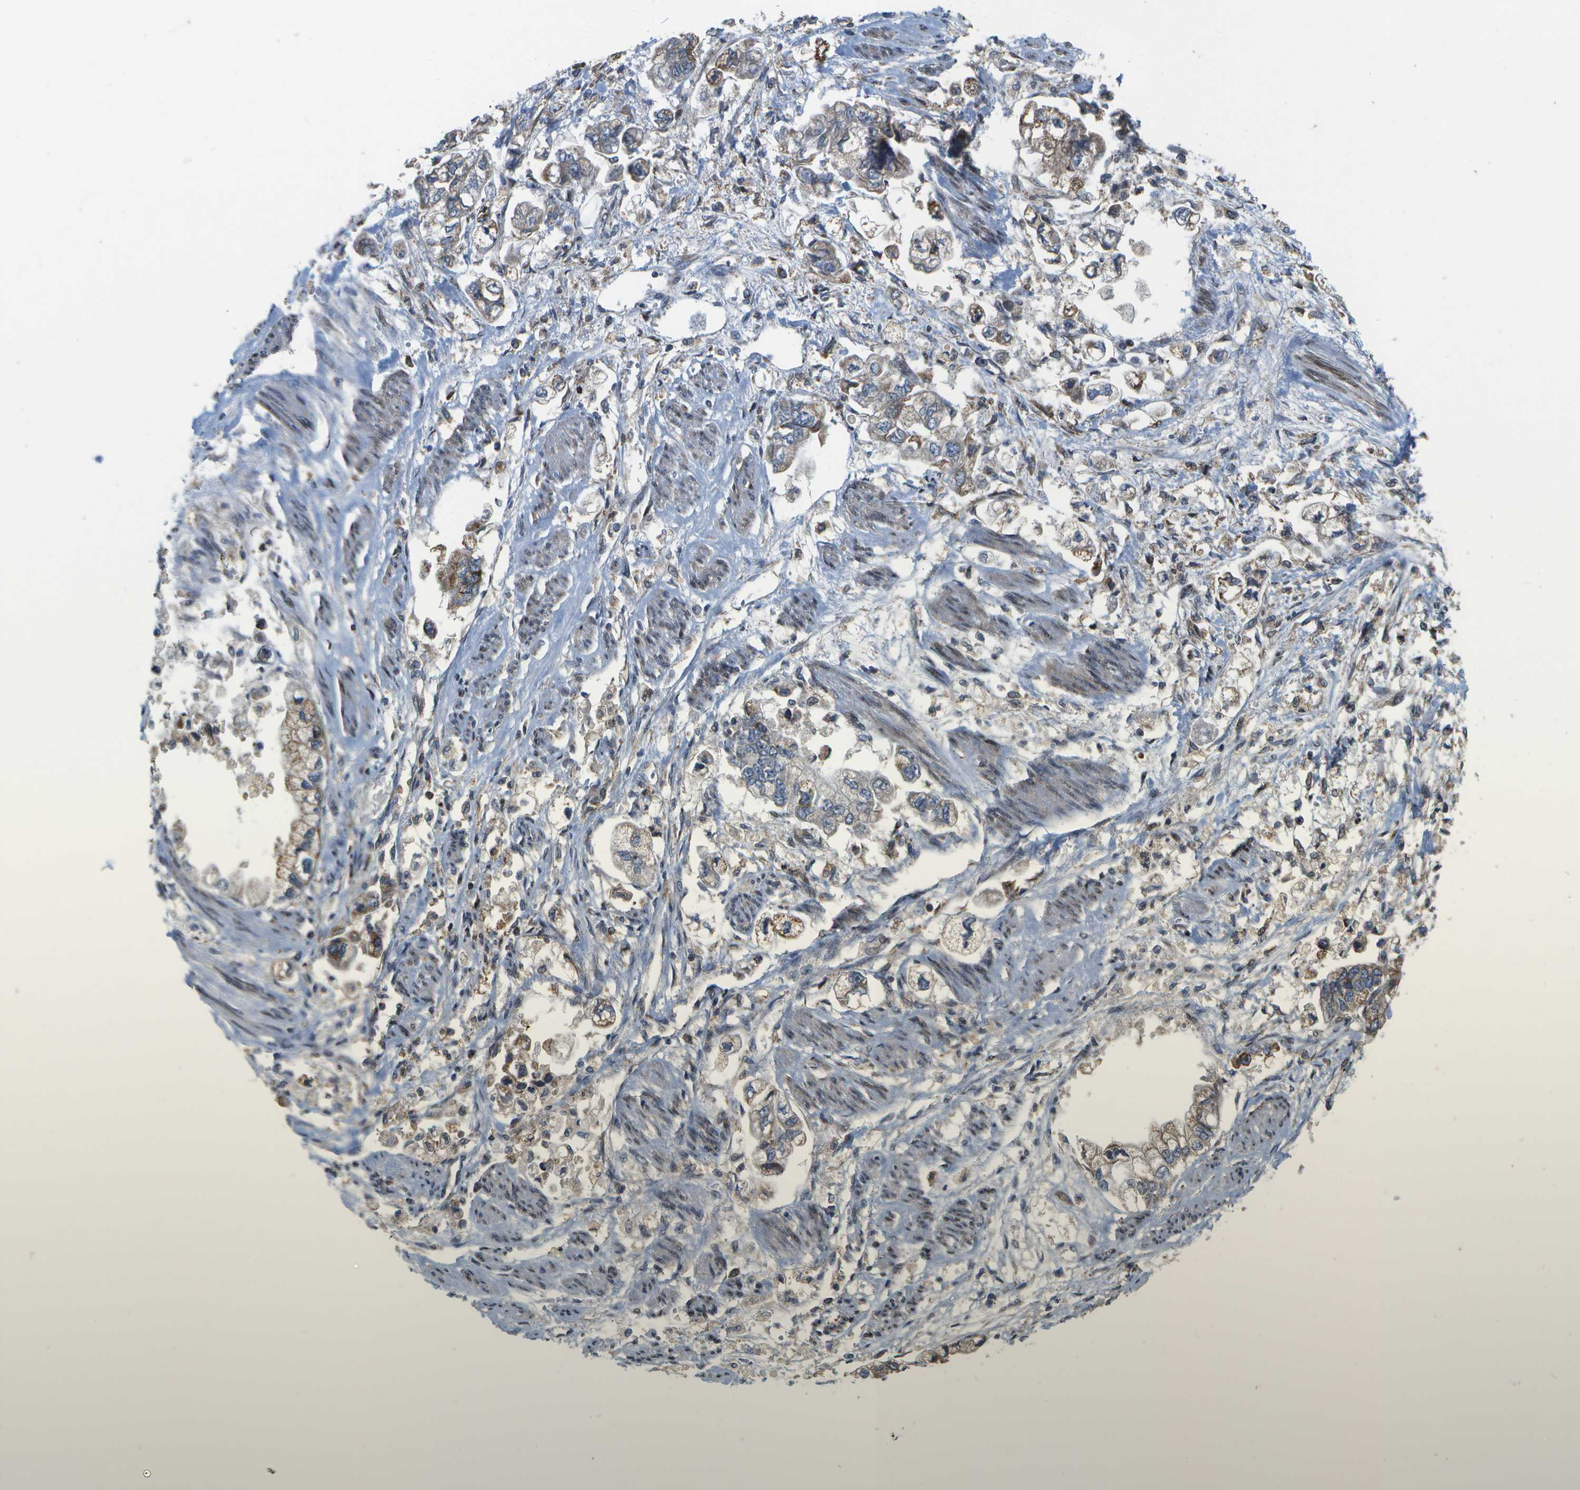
{"staining": {"intensity": "moderate", "quantity": "25%-75%", "location": "cytoplasmic/membranous"}, "tissue": "stomach cancer", "cell_type": "Tumor cells", "image_type": "cancer", "snomed": [{"axis": "morphology", "description": "Normal tissue, NOS"}, {"axis": "morphology", "description": "Adenocarcinoma, NOS"}, {"axis": "topography", "description": "Stomach"}], "caption": "Moderate cytoplasmic/membranous protein staining is present in approximately 25%-75% of tumor cells in stomach adenocarcinoma.", "gene": "HADHA", "patient": {"sex": "male", "age": 62}}